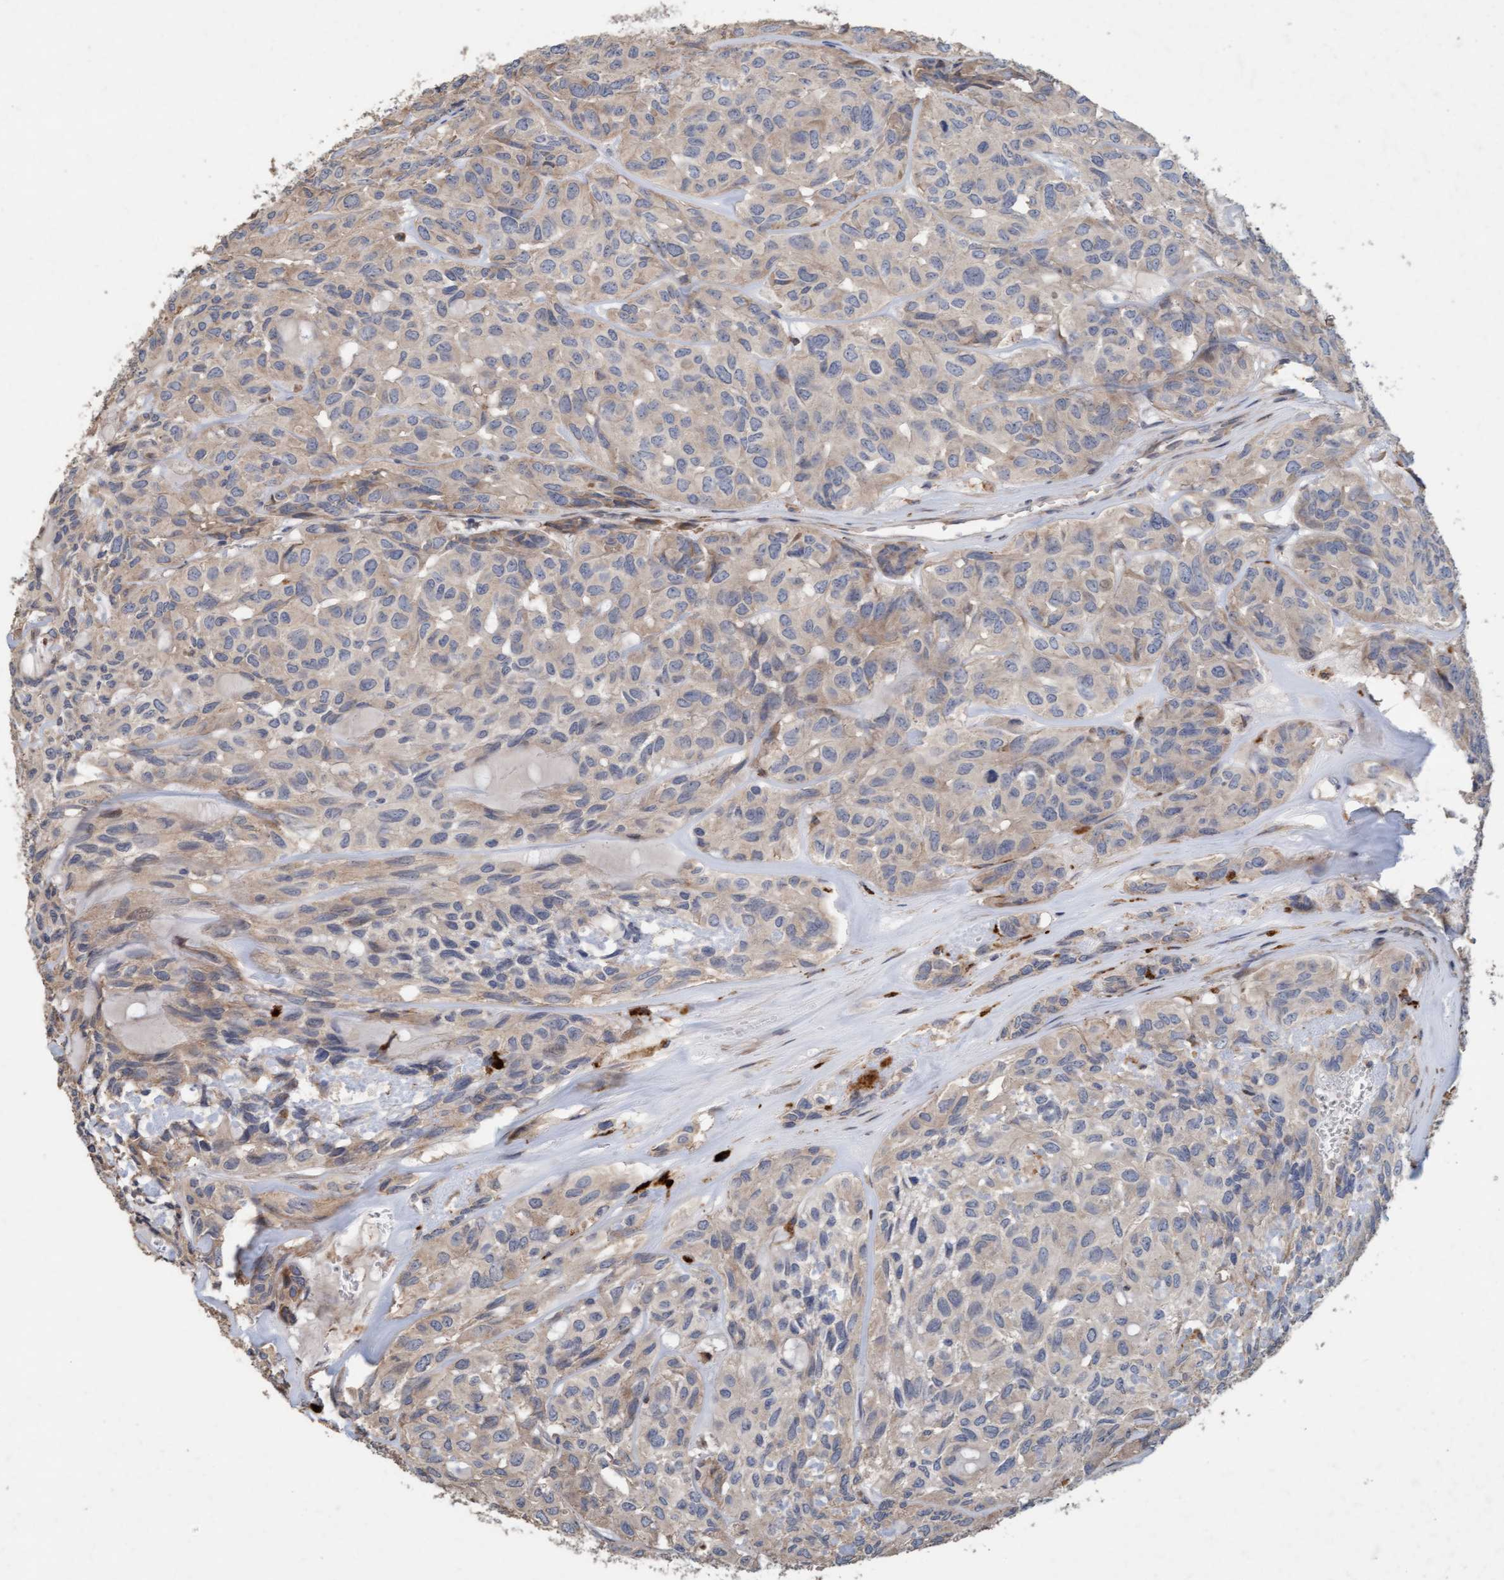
{"staining": {"intensity": "weak", "quantity": "25%-75%", "location": "cytoplasmic/membranous"}, "tissue": "head and neck cancer", "cell_type": "Tumor cells", "image_type": "cancer", "snomed": [{"axis": "morphology", "description": "Adenocarcinoma, NOS"}, {"axis": "topography", "description": "Salivary gland, NOS"}, {"axis": "topography", "description": "Head-Neck"}], "caption": "IHC histopathology image of neoplastic tissue: adenocarcinoma (head and neck) stained using IHC displays low levels of weak protein expression localized specifically in the cytoplasmic/membranous of tumor cells, appearing as a cytoplasmic/membranous brown color.", "gene": "LONRF1", "patient": {"sex": "female", "age": 76}}